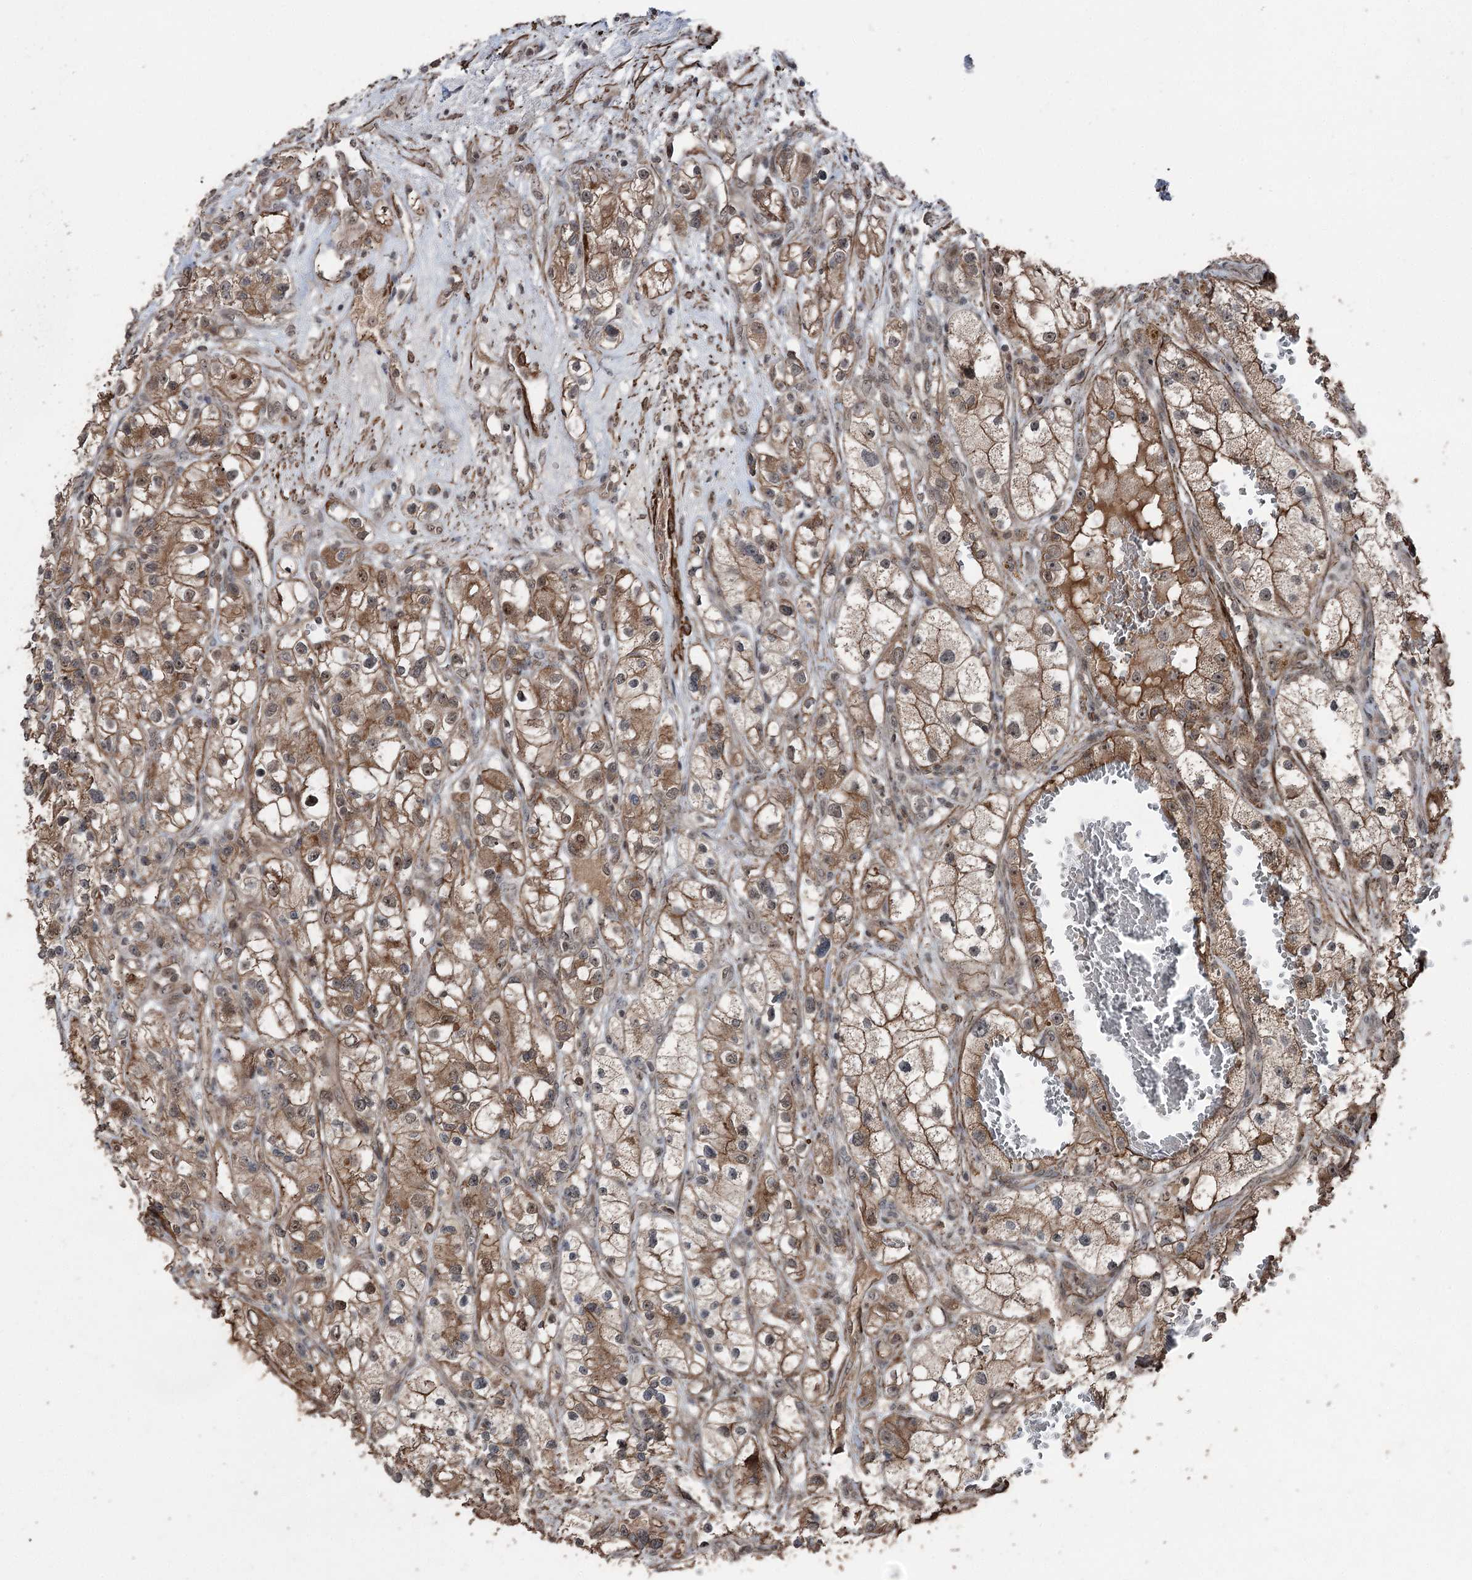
{"staining": {"intensity": "moderate", "quantity": ">75%", "location": "cytoplasmic/membranous"}, "tissue": "renal cancer", "cell_type": "Tumor cells", "image_type": "cancer", "snomed": [{"axis": "morphology", "description": "Adenocarcinoma, NOS"}, {"axis": "topography", "description": "Kidney"}], "caption": "A medium amount of moderate cytoplasmic/membranous staining is appreciated in about >75% of tumor cells in renal cancer (adenocarcinoma) tissue.", "gene": "CCDC82", "patient": {"sex": "female", "age": 57}}